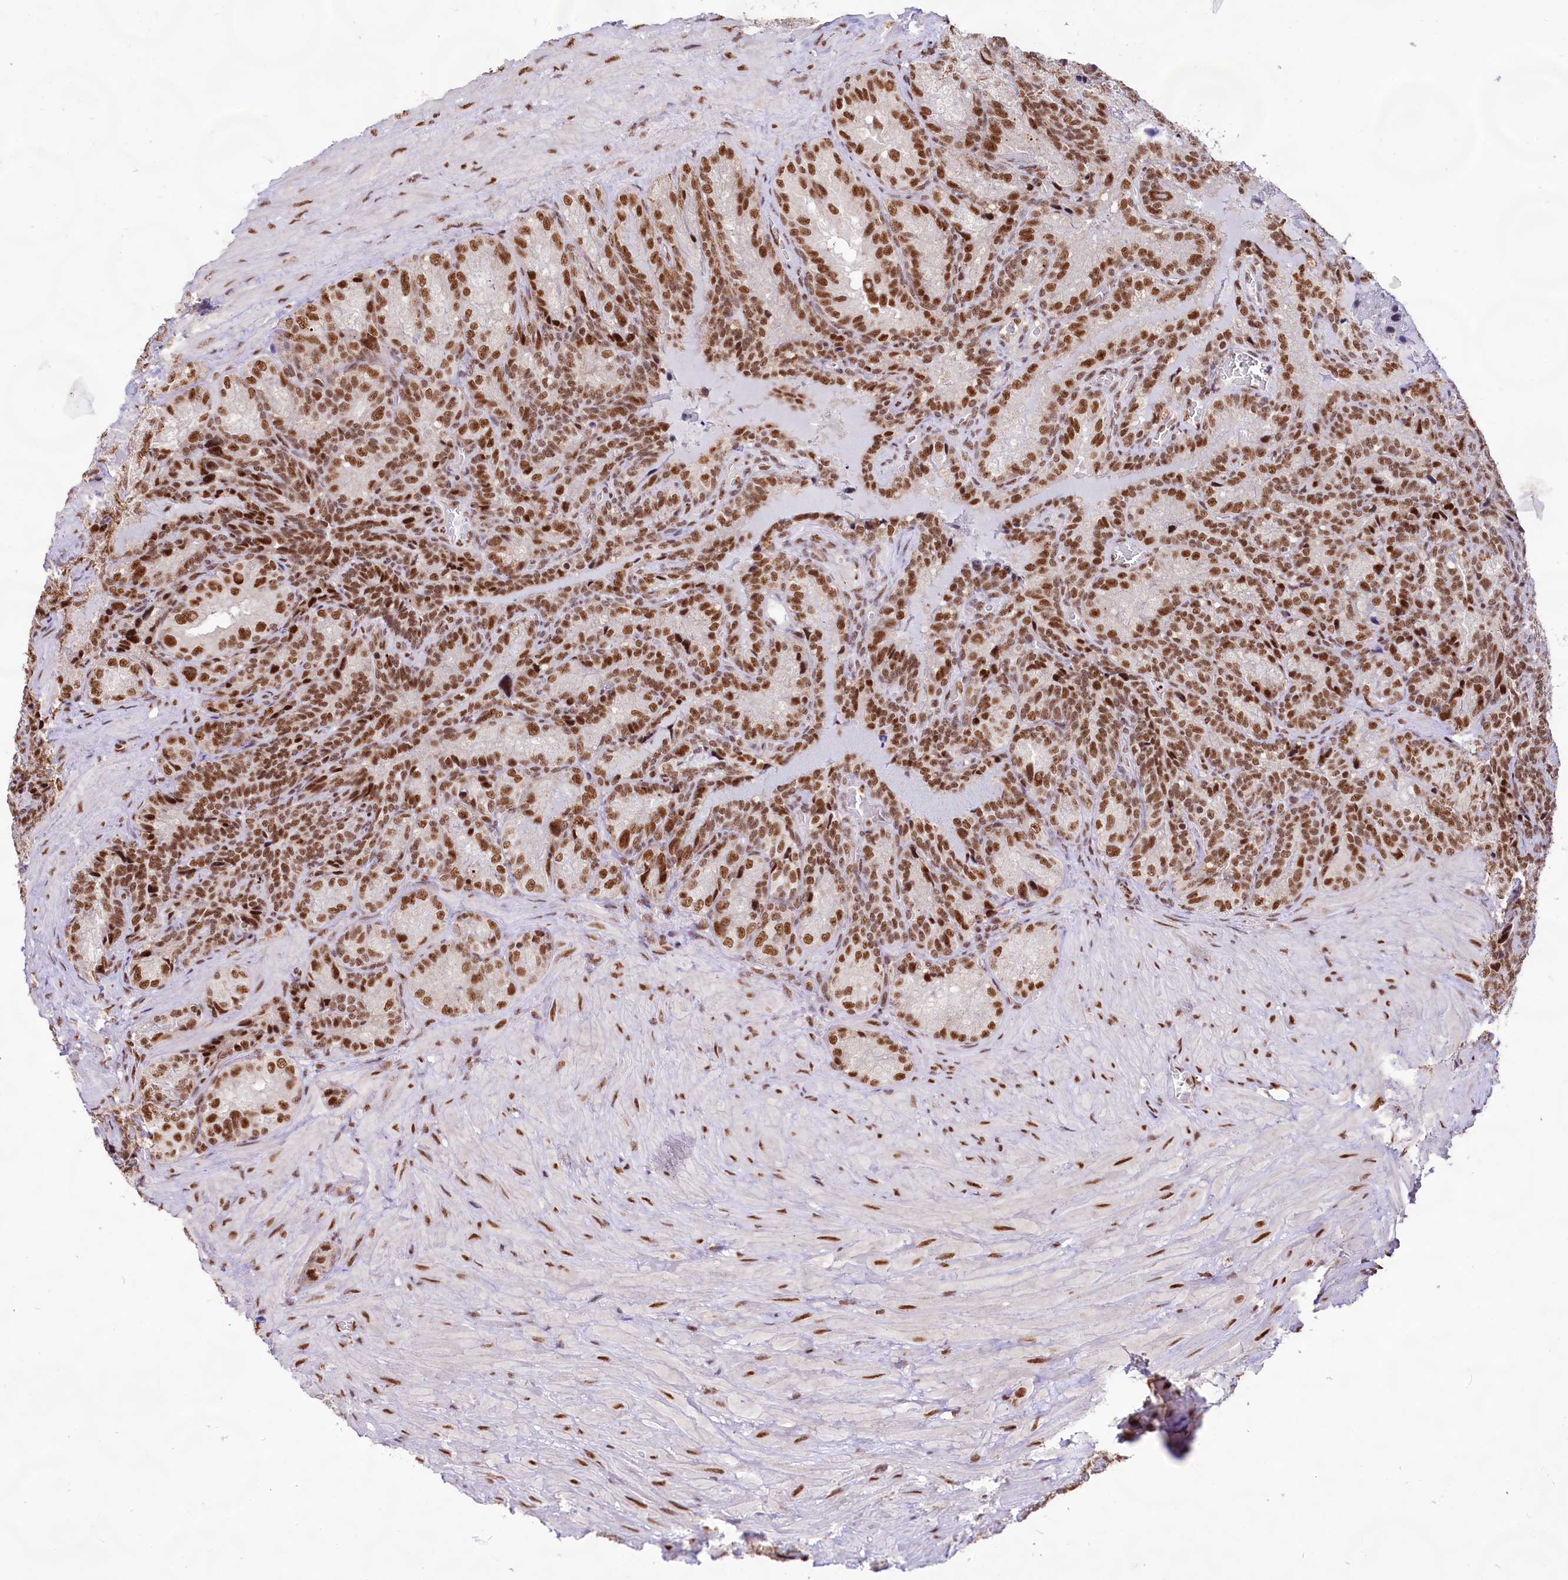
{"staining": {"intensity": "strong", "quantity": ">75%", "location": "nuclear"}, "tissue": "seminal vesicle", "cell_type": "Glandular cells", "image_type": "normal", "snomed": [{"axis": "morphology", "description": "Normal tissue, NOS"}, {"axis": "topography", "description": "Seminal veicle"}], "caption": "Immunohistochemistry (DAB) staining of normal human seminal vesicle shows strong nuclear protein positivity in approximately >75% of glandular cells. The staining was performed using DAB (3,3'-diaminobenzidine) to visualize the protein expression in brown, while the nuclei were stained in blue with hematoxylin (Magnification: 20x).", "gene": "HIRA", "patient": {"sex": "male", "age": 62}}